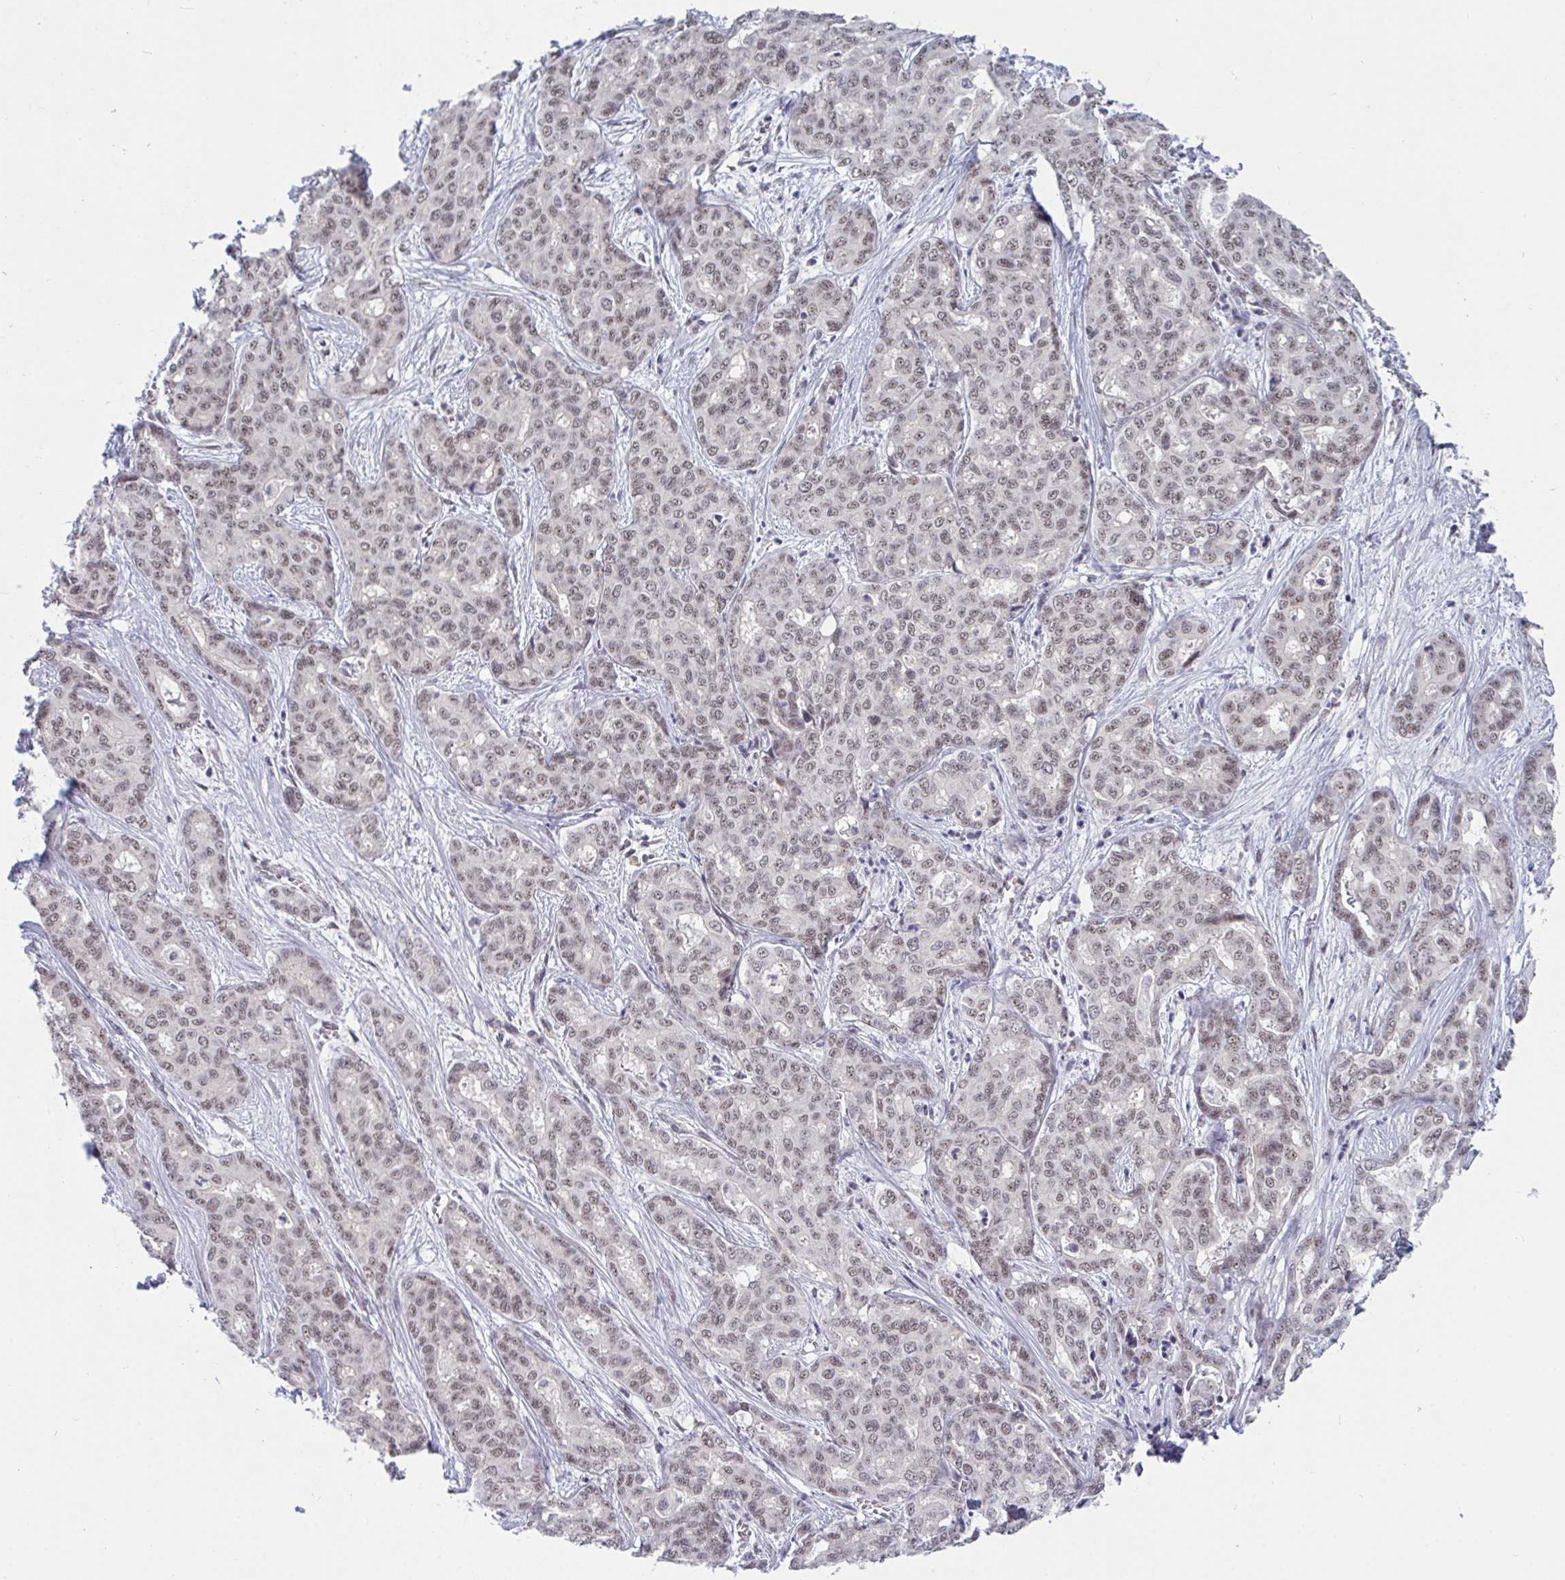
{"staining": {"intensity": "weak", "quantity": ">75%", "location": "nuclear"}, "tissue": "liver cancer", "cell_type": "Tumor cells", "image_type": "cancer", "snomed": [{"axis": "morphology", "description": "Cholangiocarcinoma"}, {"axis": "topography", "description": "Liver"}], "caption": "This histopathology image shows immunohistochemistry (IHC) staining of human liver cancer (cholangiocarcinoma), with low weak nuclear expression in about >75% of tumor cells.", "gene": "PRR14", "patient": {"sex": "female", "age": 64}}